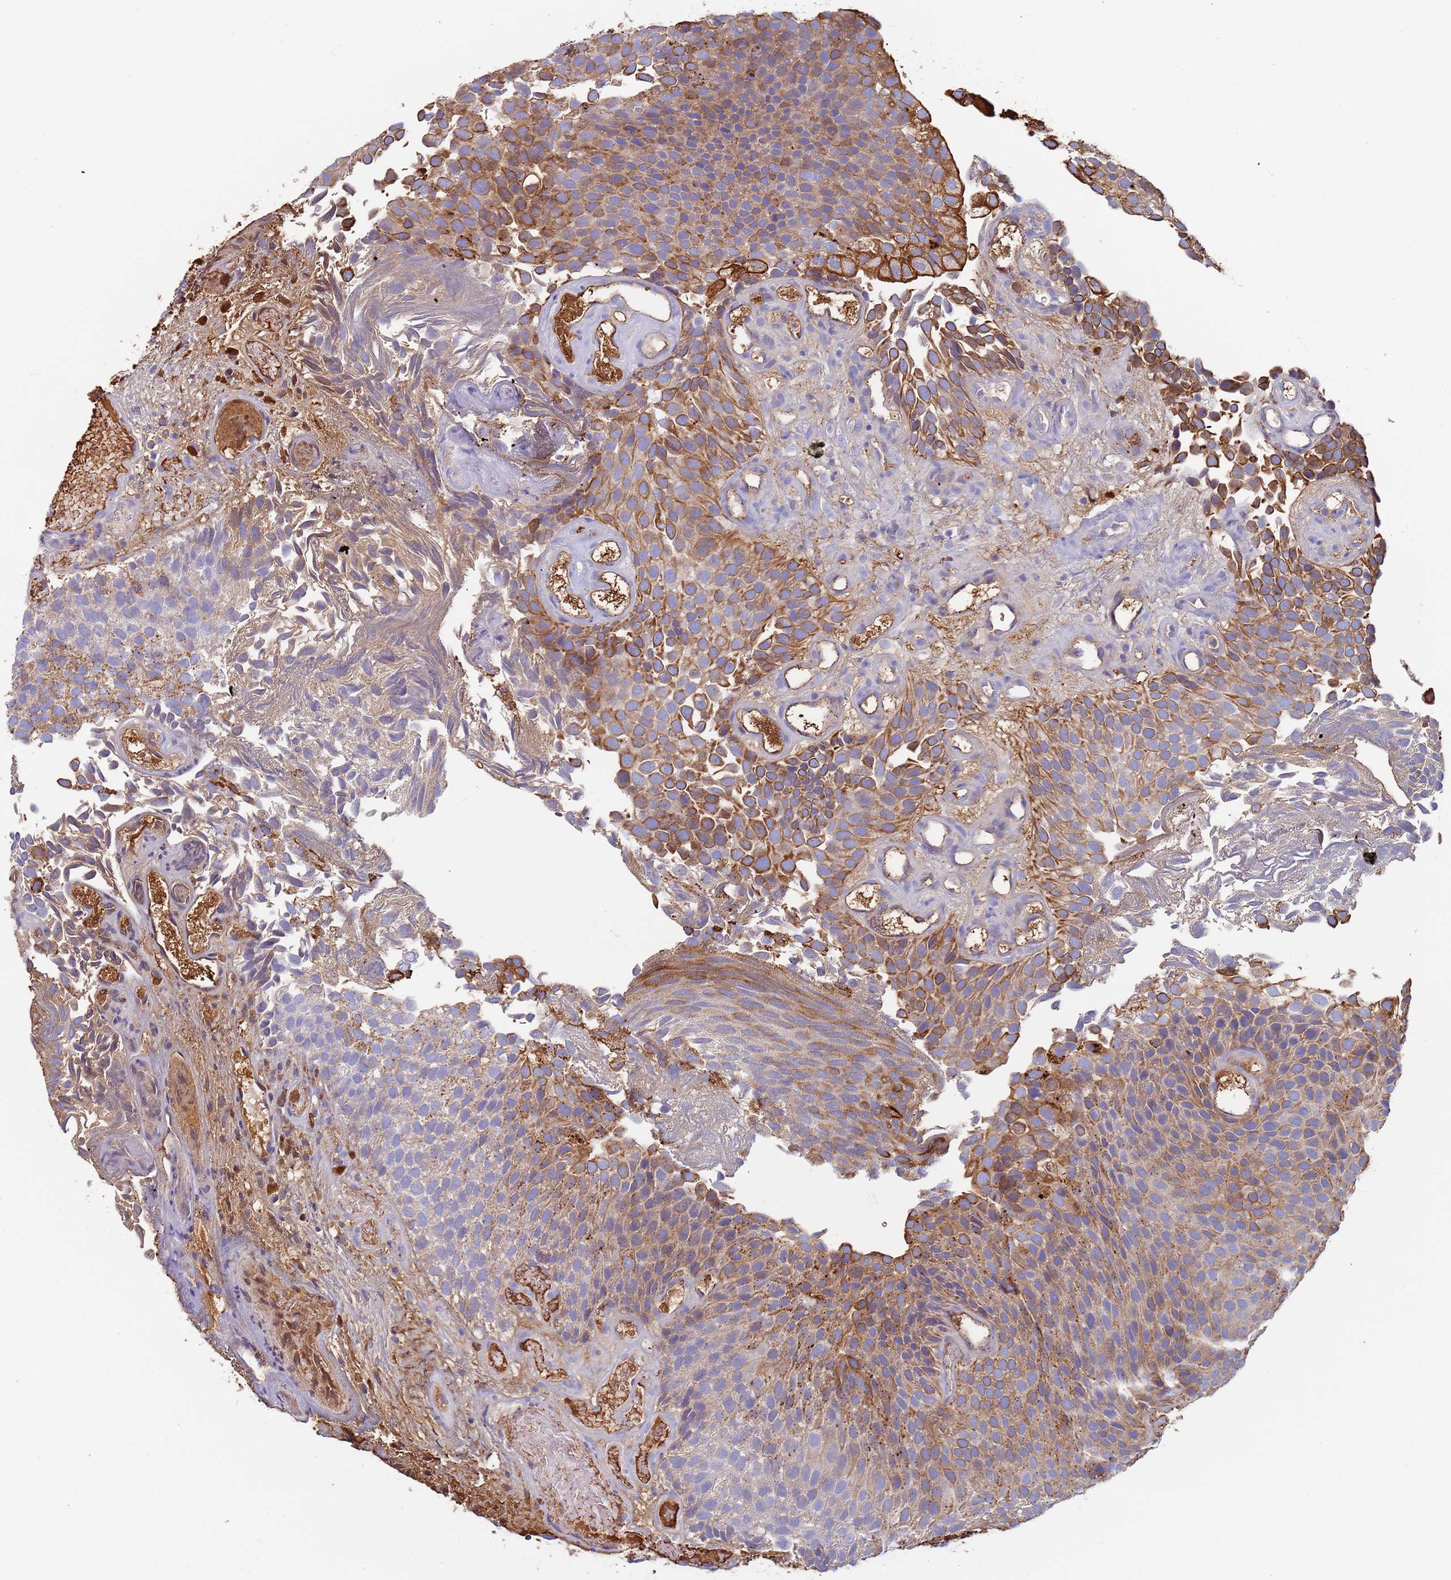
{"staining": {"intensity": "moderate", "quantity": ">75%", "location": "cytoplasmic/membranous"}, "tissue": "urothelial cancer", "cell_type": "Tumor cells", "image_type": "cancer", "snomed": [{"axis": "morphology", "description": "Urothelial carcinoma, Low grade"}, {"axis": "topography", "description": "Urinary bladder"}], "caption": "Urothelial carcinoma (low-grade) stained for a protein displays moderate cytoplasmic/membranous positivity in tumor cells. Ihc stains the protein in brown and the nuclei are stained blue.", "gene": "CYSLTR2", "patient": {"sex": "male", "age": 89}}